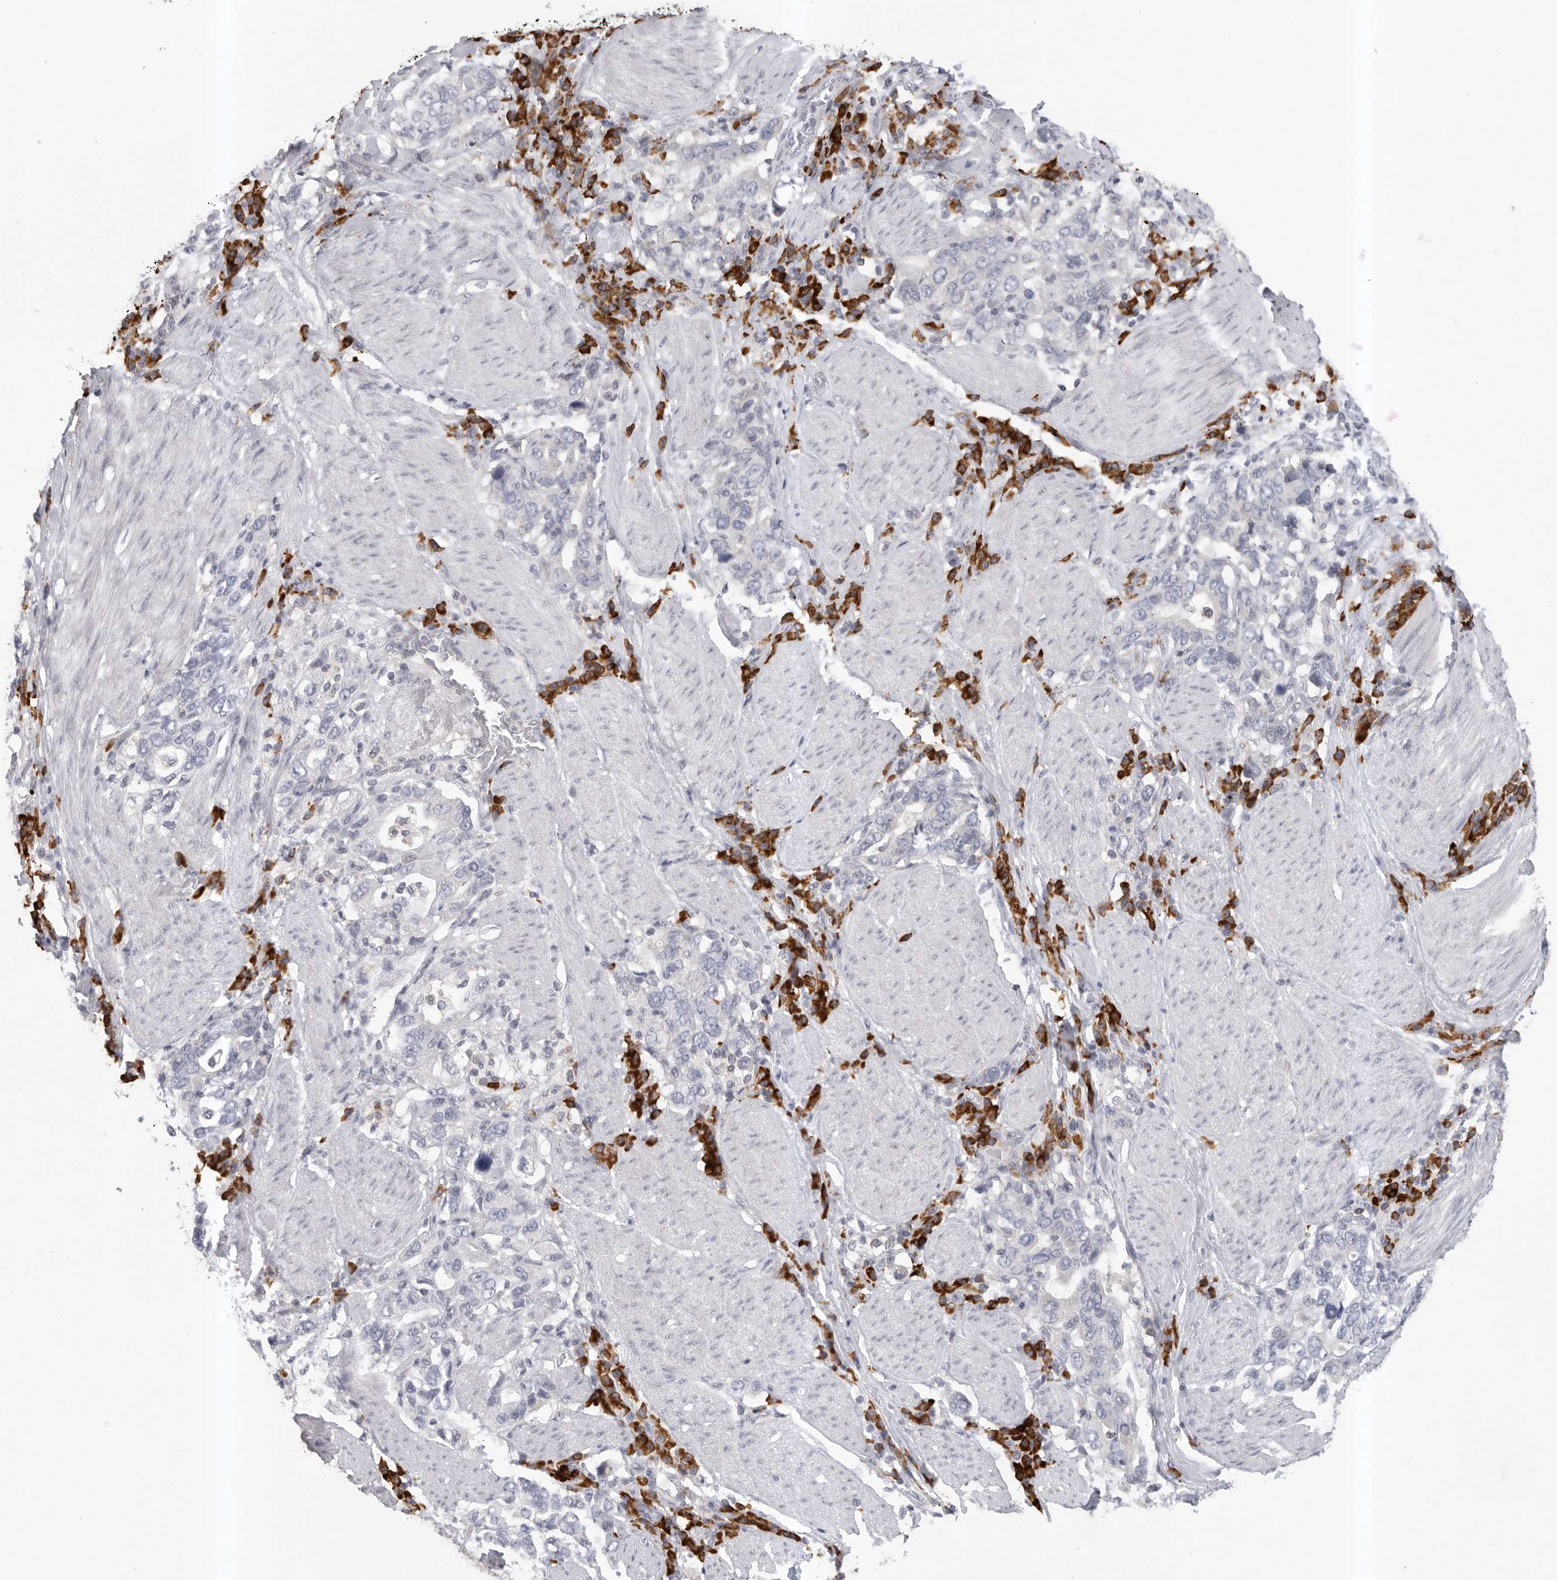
{"staining": {"intensity": "negative", "quantity": "none", "location": "none"}, "tissue": "stomach cancer", "cell_type": "Tumor cells", "image_type": "cancer", "snomed": [{"axis": "morphology", "description": "Adenocarcinoma, NOS"}, {"axis": "topography", "description": "Stomach, upper"}], "caption": "High power microscopy image of an IHC photomicrograph of stomach adenocarcinoma, revealing no significant staining in tumor cells.", "gene": "TMEM69", "patient": {"sex": "male", "age": 62}}